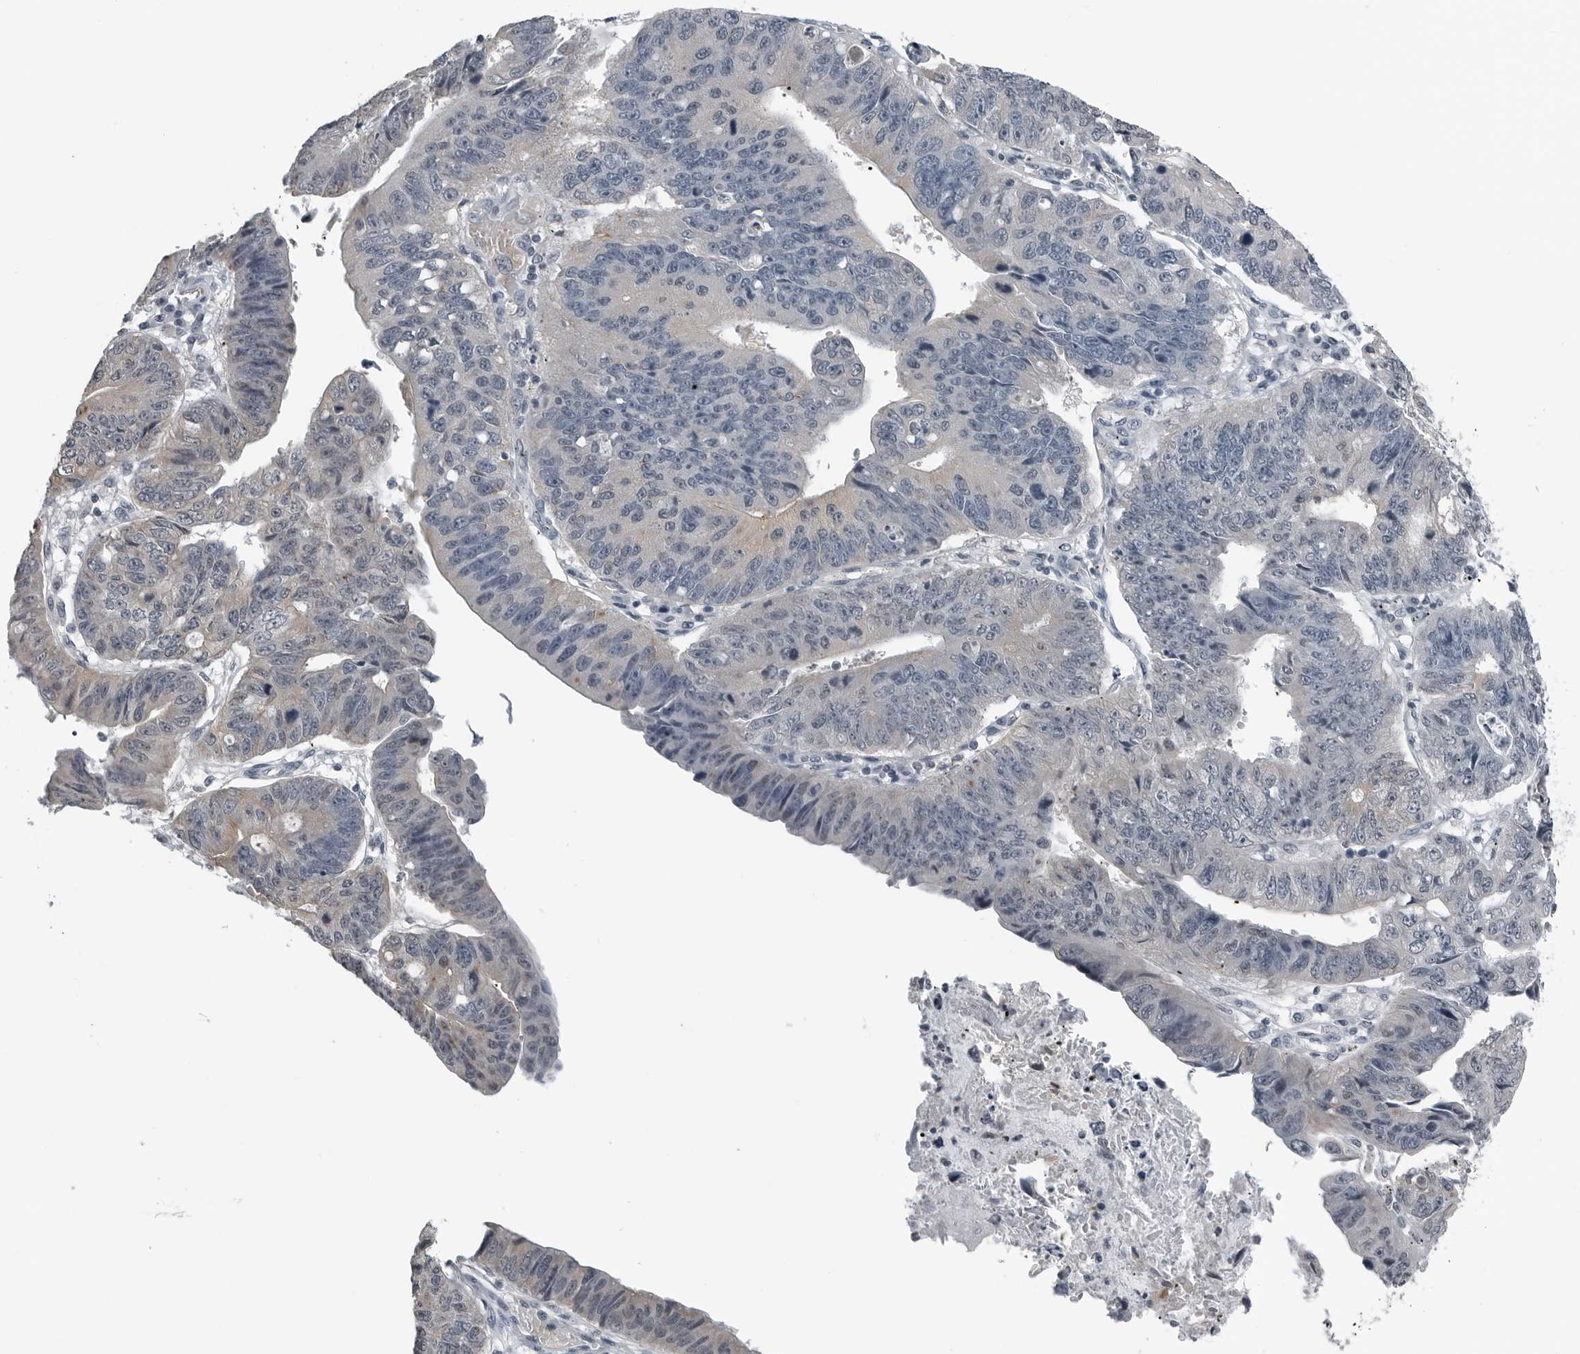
{"staining": {"intensity": "weak", "quantity": "<25%", "location": "cytoplasmic/membranous"}, "tissue": "stomach cancer", "cell_type": "Tumor cells", "image_type": "cancer", "snomed": [{"axis": "morphology", "description": "Adenocarcinoma, NOS"}, {"axis": "topography", "description": "Stomach"}], "caption": "There is no significant positivity in tumor cells of stomach cancer (adenocarcinoma).", "gene": "SPINK1", "patient": {"sex": "male", "age": 59}}